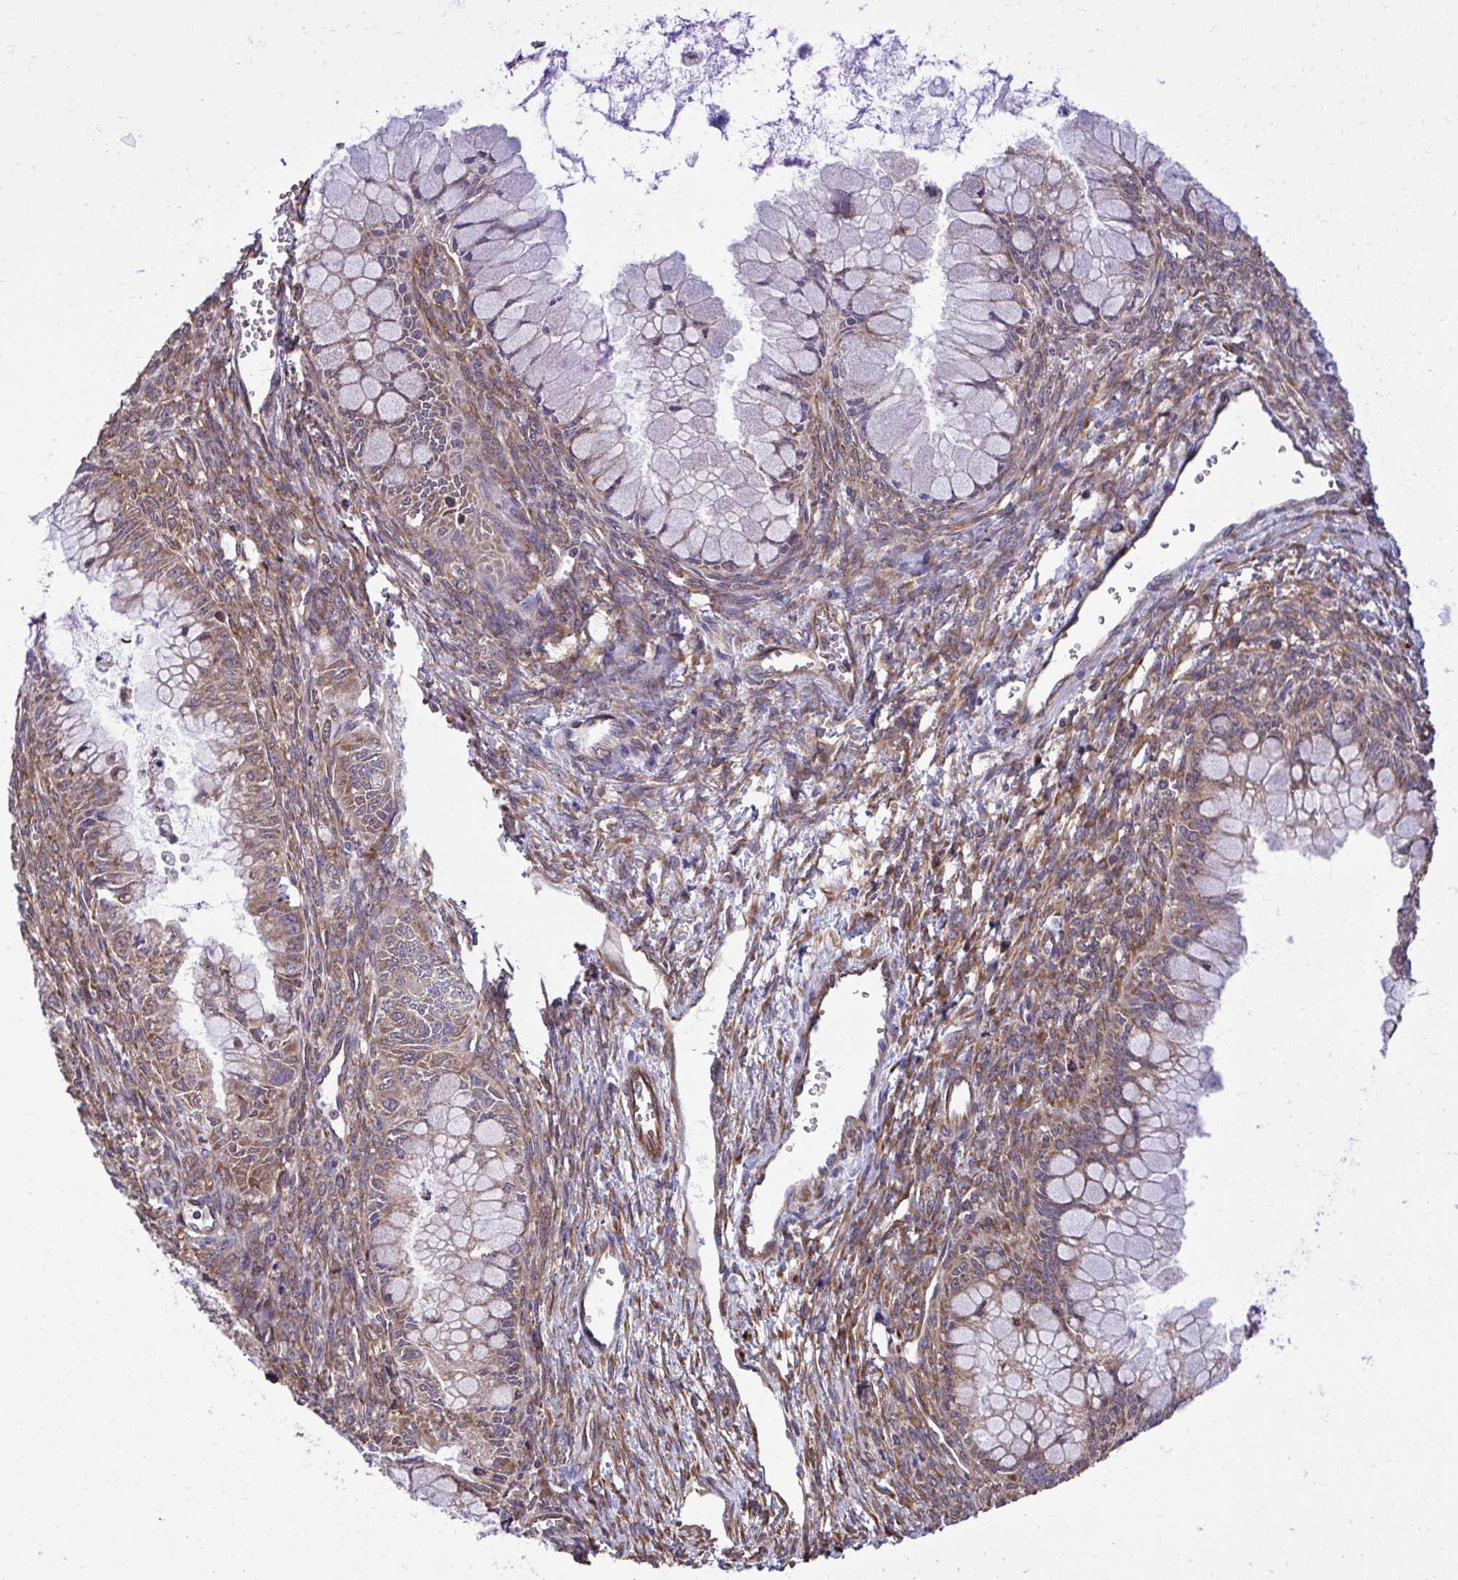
{"staining": {"intensity": "moderate", "quantity": "25%-75%", "location": "cytoplasmic/membranous"}, "tissue": "ovarian cancer", "cell_type": "Tumor cells", "image_type": "cancer", "snomed": [{"axis": "morphology", "description": "Cystadenocarcinoma, mucinous, NOS"}, {"axis": "topography", "description": "Ovary"}], "caption": "Protein analysis of ovarian cancer (mucinous cystadenocarcinoma) tissue demonstrates moderate cytoplasmic/membranous staining in approximately 25%-75% of tumor cells.", "gene": "RPS15", "patient": {"sex": "female", "age": 34}}